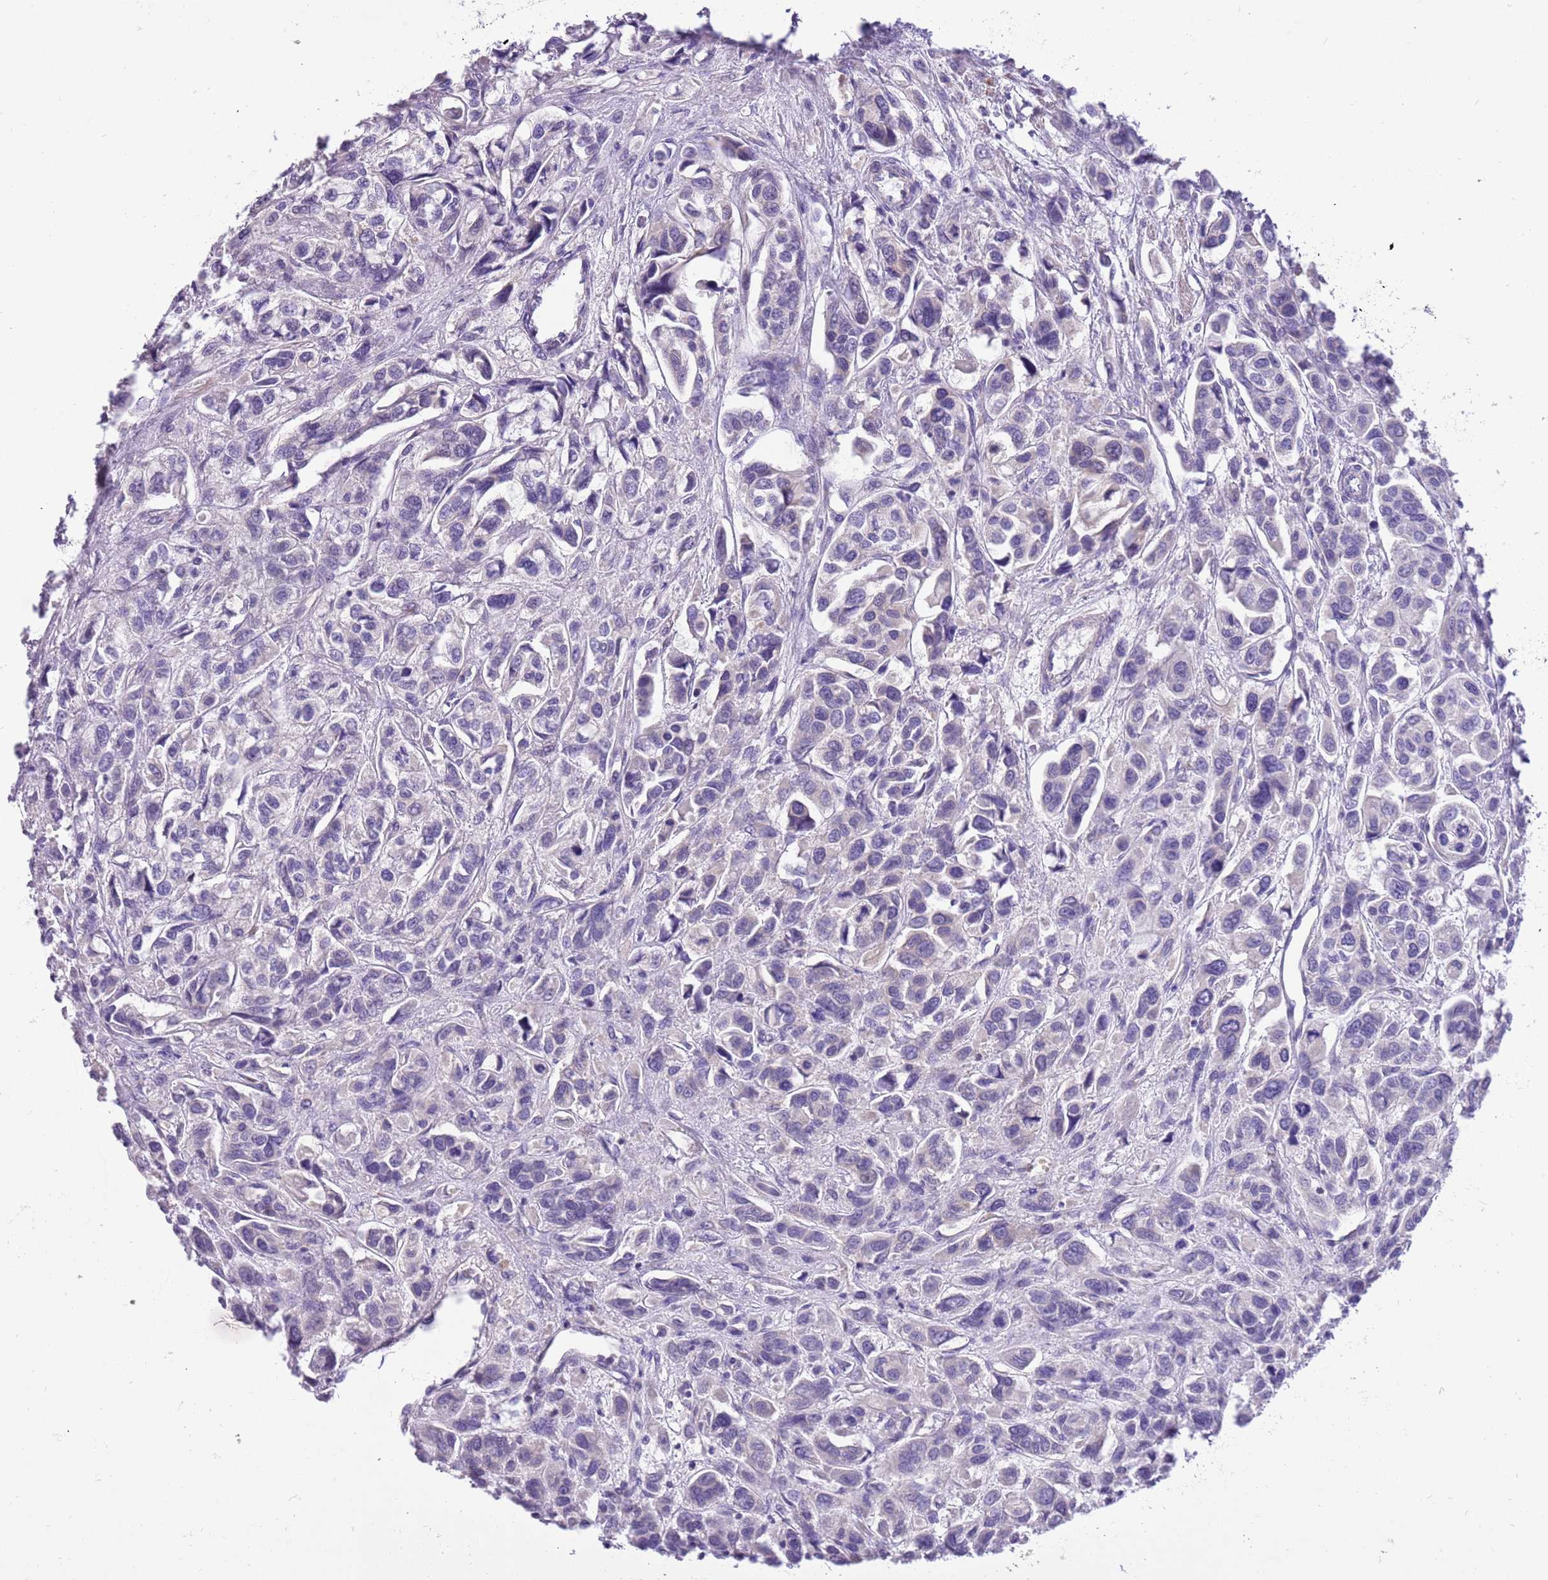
{"staining": {"intensity": "negative", "quantity": "none", "location": "none"}, "tissue": "urothelial cancer", "cell_type": "Tumor cells", "image_type": "cancer", "snomed": [{"axis": "morphology", "description": "Urothelial carcinoma, High grade"}, {"axis": "topography", "description": "Urinary bladder"}], "caption": "Urothelial cancer was stained to show a protein in brown. There is no significant positivity in tumor cells.", "gene": "GLCE", "patient": {"sex": "male", "age": 67}}